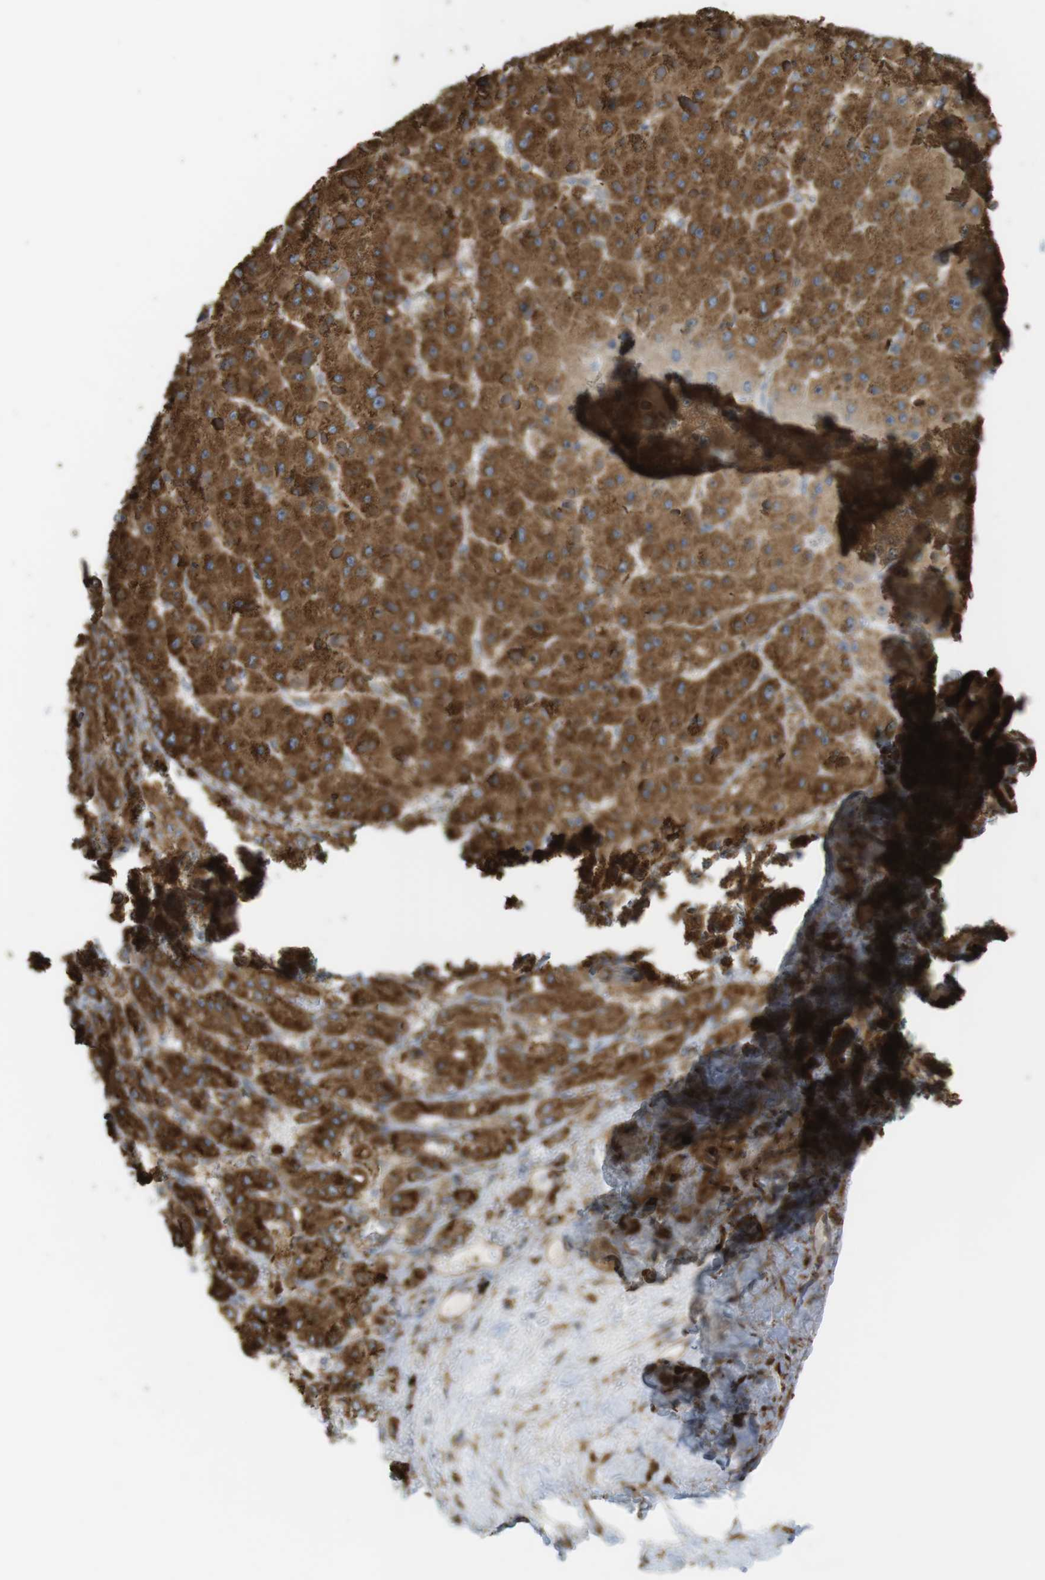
{"staining": {"intensity": "strong", "quantity": ">75%", "location": "cytoplasmic/membranous"}, "tissue": "liver cancer", "cell_type": "Tumor cells", "image_type": "cancer", "snomed": [{"axis": "morphology", "description": "Carcinoma, Hepatocellular, NOS"}, {"axis": "topography", "description": "Liver"}], "caption": "Immunohistochemical staining of human liver hepatocellular carcinoma exhibits strong cytoplasmic/membranous protein staining in approximately >75% of tumor cells. The protein is stained brown, and the nuclei are stained in blue (DAB IHC with brightfield microscopy, high magnification).", "gene": "MBOAT2", "patient": {"sex": "female", "age": 73}}